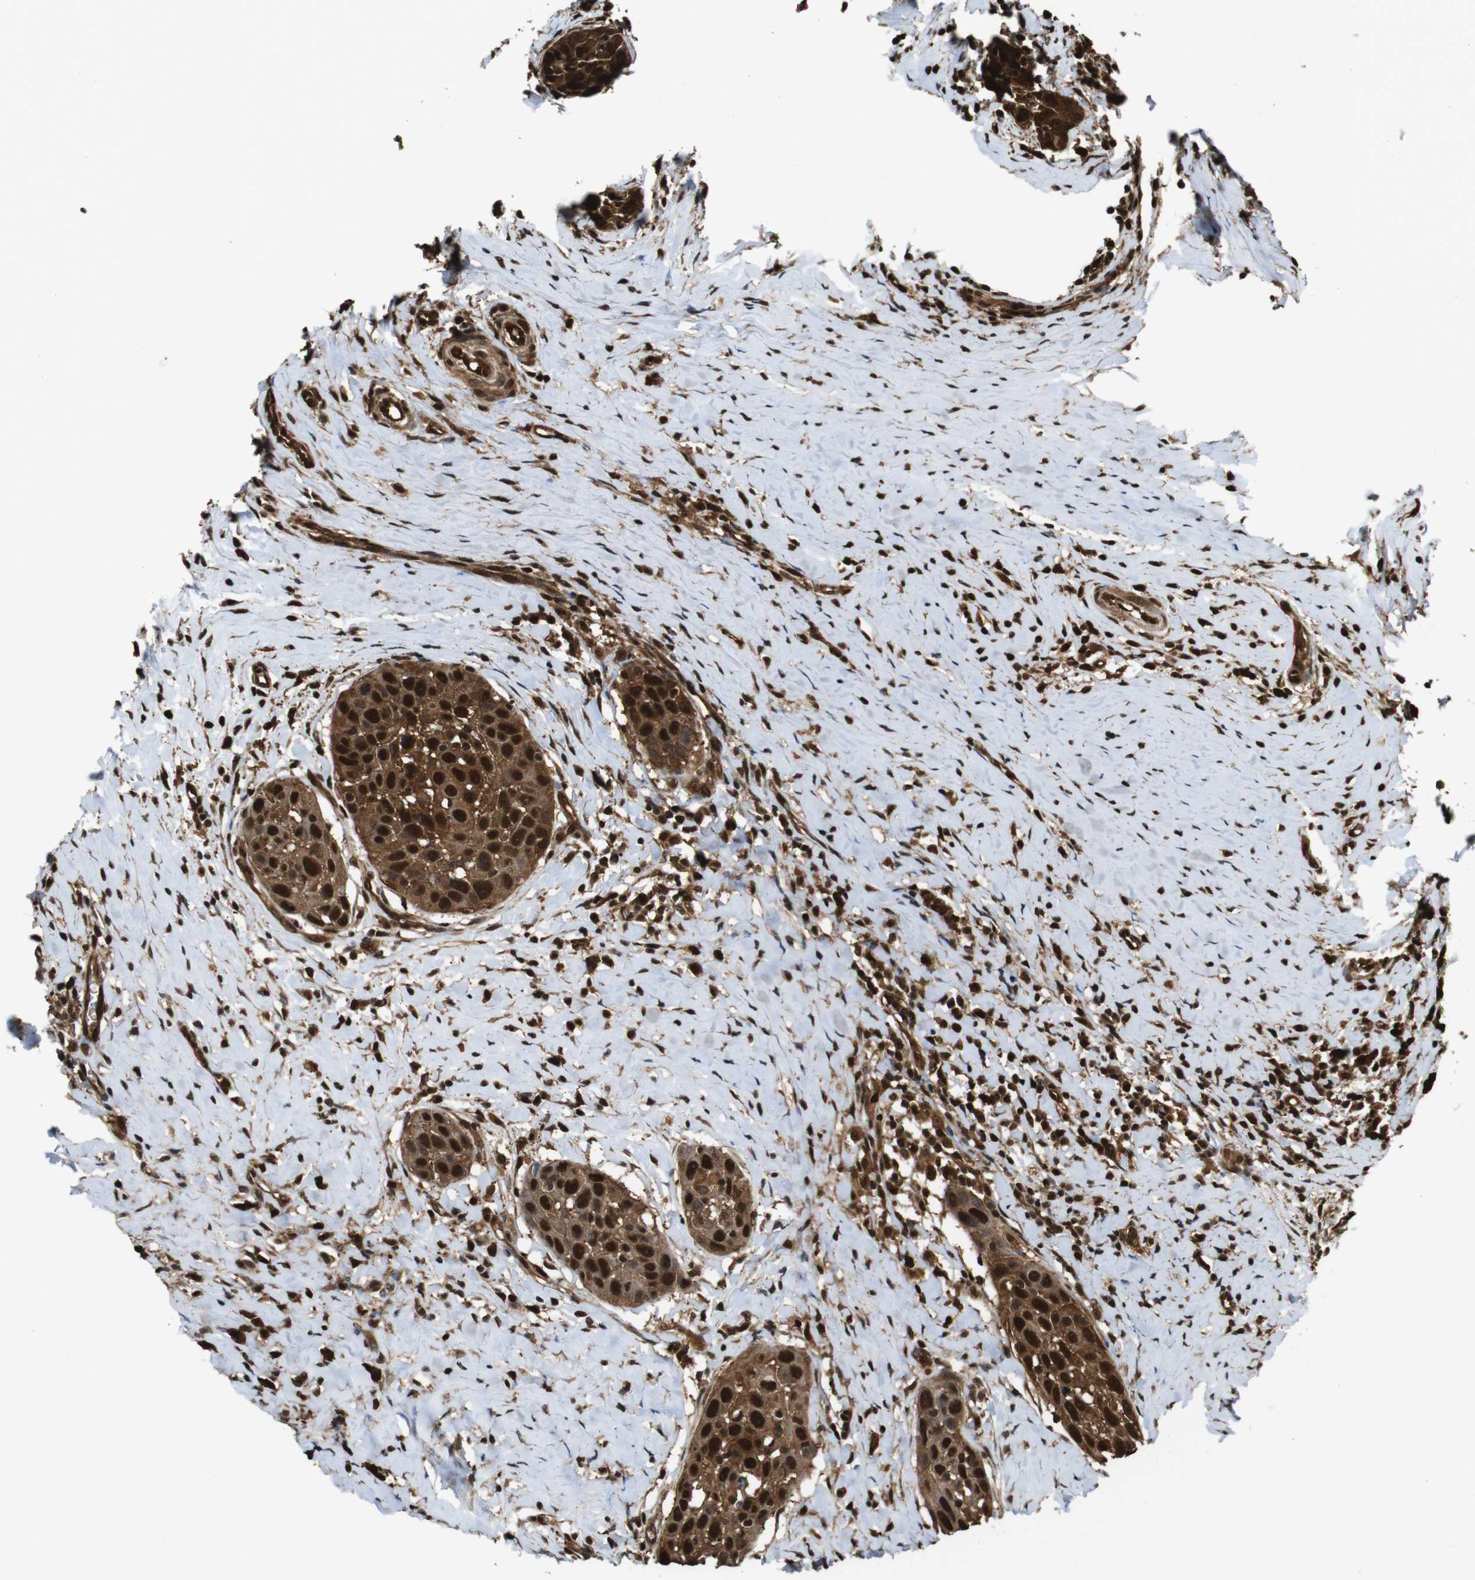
{"staining": {"intensity": "strong", "quantity": ">75%", "location": "cytoplasmic/membranous,nuclear"}, "tissue": "head and neck cancer", "cell_type": "Tumor cells", "image_type": "cancer", "snomed": [{"axis": "morphology", "description": "Normal tissue, NOS"}, {"axis": "morphology", "description": "Squamous cell carcinoma, NOS"}, {"axis": "topography", "description": "Oral tissue"}, {"axis": "topography", "description": "Head-Neck"}], "caption": "Approximately >75% of tumor cells in human head and neck cancer demonstrate strong cytoplasmic/membranous and nuclear protein positivity as visualized by brown immunohistochemical staining.", "gene": "VCP", "patient": {"sex": "female", "age": 50}}